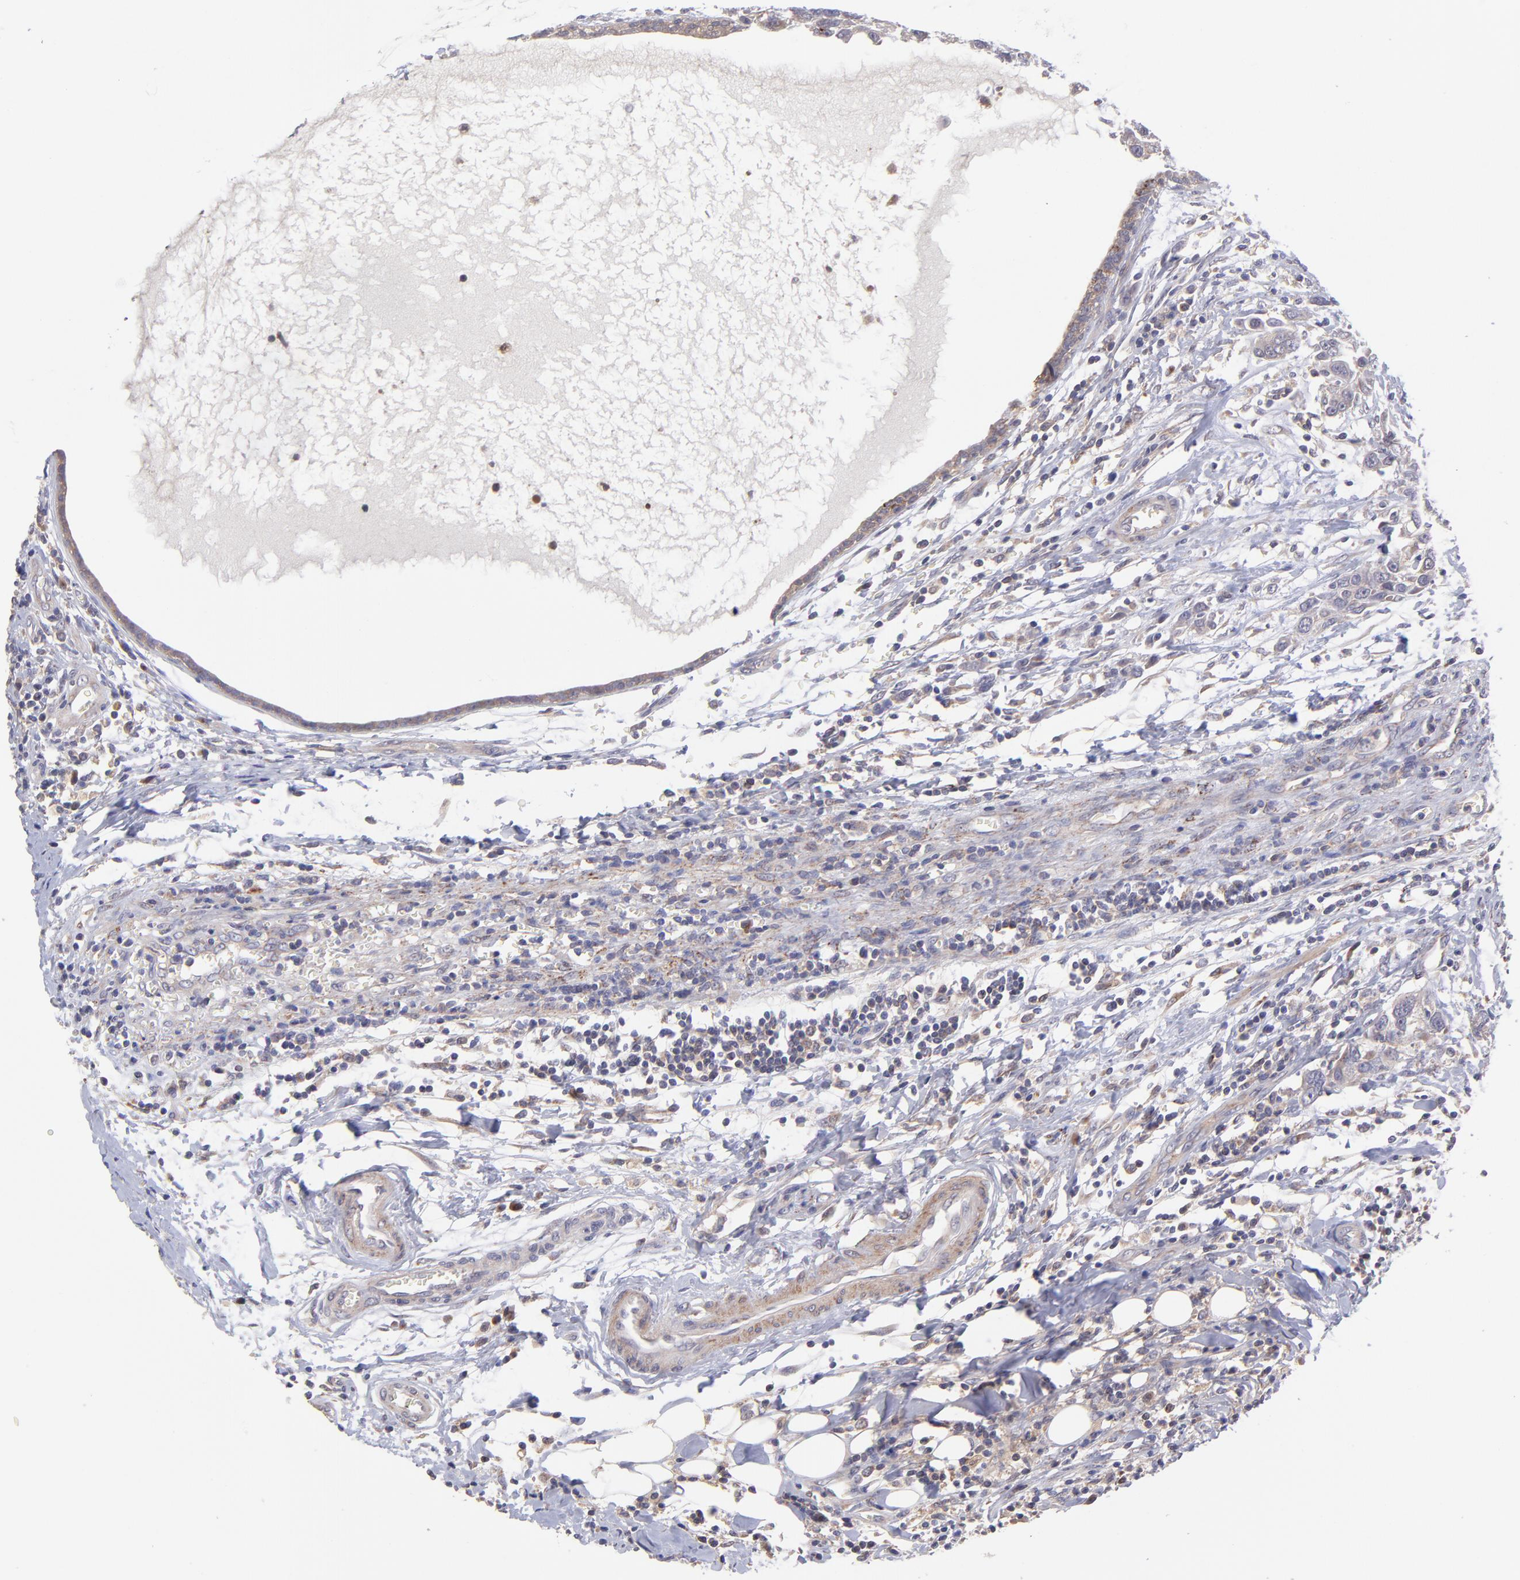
{"staining": {"intensity": "weak", "quantity": ">75%", "location": "cytoplasmic/membranous"}, "tissue": "breast cancer", "cell_type": "Tumor cells", "image_type": "cancer", "snomed": [{"axis": "morphology", "description": "Duct carcinoma"}, {"axis": "topography", "description": "Breast"}], "caption": "A brown stain highlights weak cytoplasmic/membranous expression of a protein in human breast intraductal carcinoma tumor cells. (DAB (3,3'-diaminobenzidine) IHC, brown staining for protein, blue staining for nuclei).", "gene": "NSF", "patient": {"sex": "female", "age": 50}}